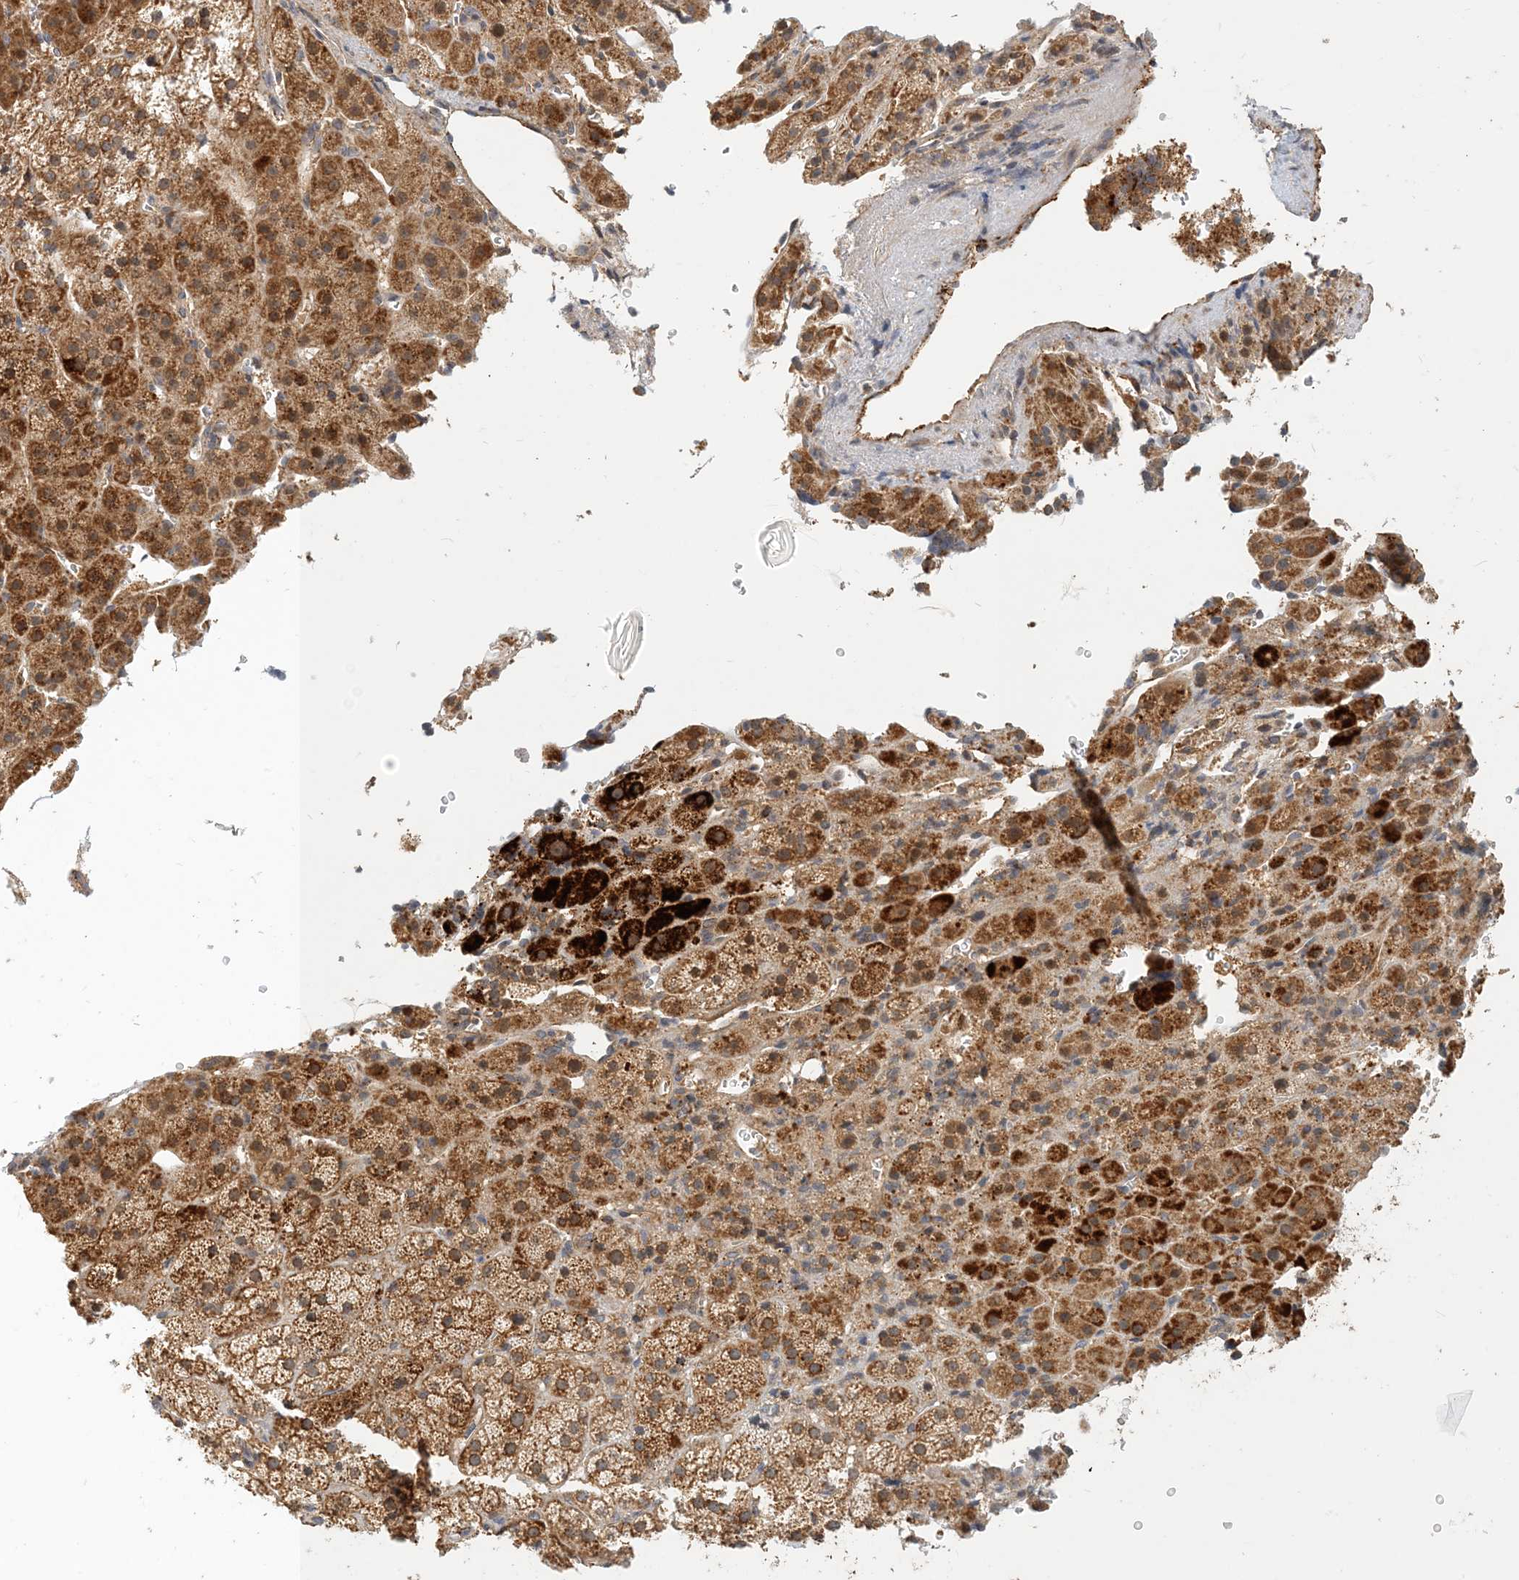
{"staining": {"intensity": "strong", "quantity": "25%-75%", "location": "cytoplasmic/membranous"}, "tissue": "adrenal gland", "cell_type": "Glandular cells", "image_type": "normal", "snomed": [{"axis": "morphology", "description": "Normal tissue, NOS"}, {"axis": "topography", "description": "Adrenal gland"}], "caption": "A high-resolution micrograph shows IHC staining of unremarkable adrenal gland, which exhibits strong cytoplasmic/membranous positivity in approximately 25%-75% of glandular cells. Immunohistochemistry (ihc) stains the protein of interest in brown and the nuclei are stained blue.", "gene": "ZBTB3", "patient": {"sex": "female", "age": 57}}